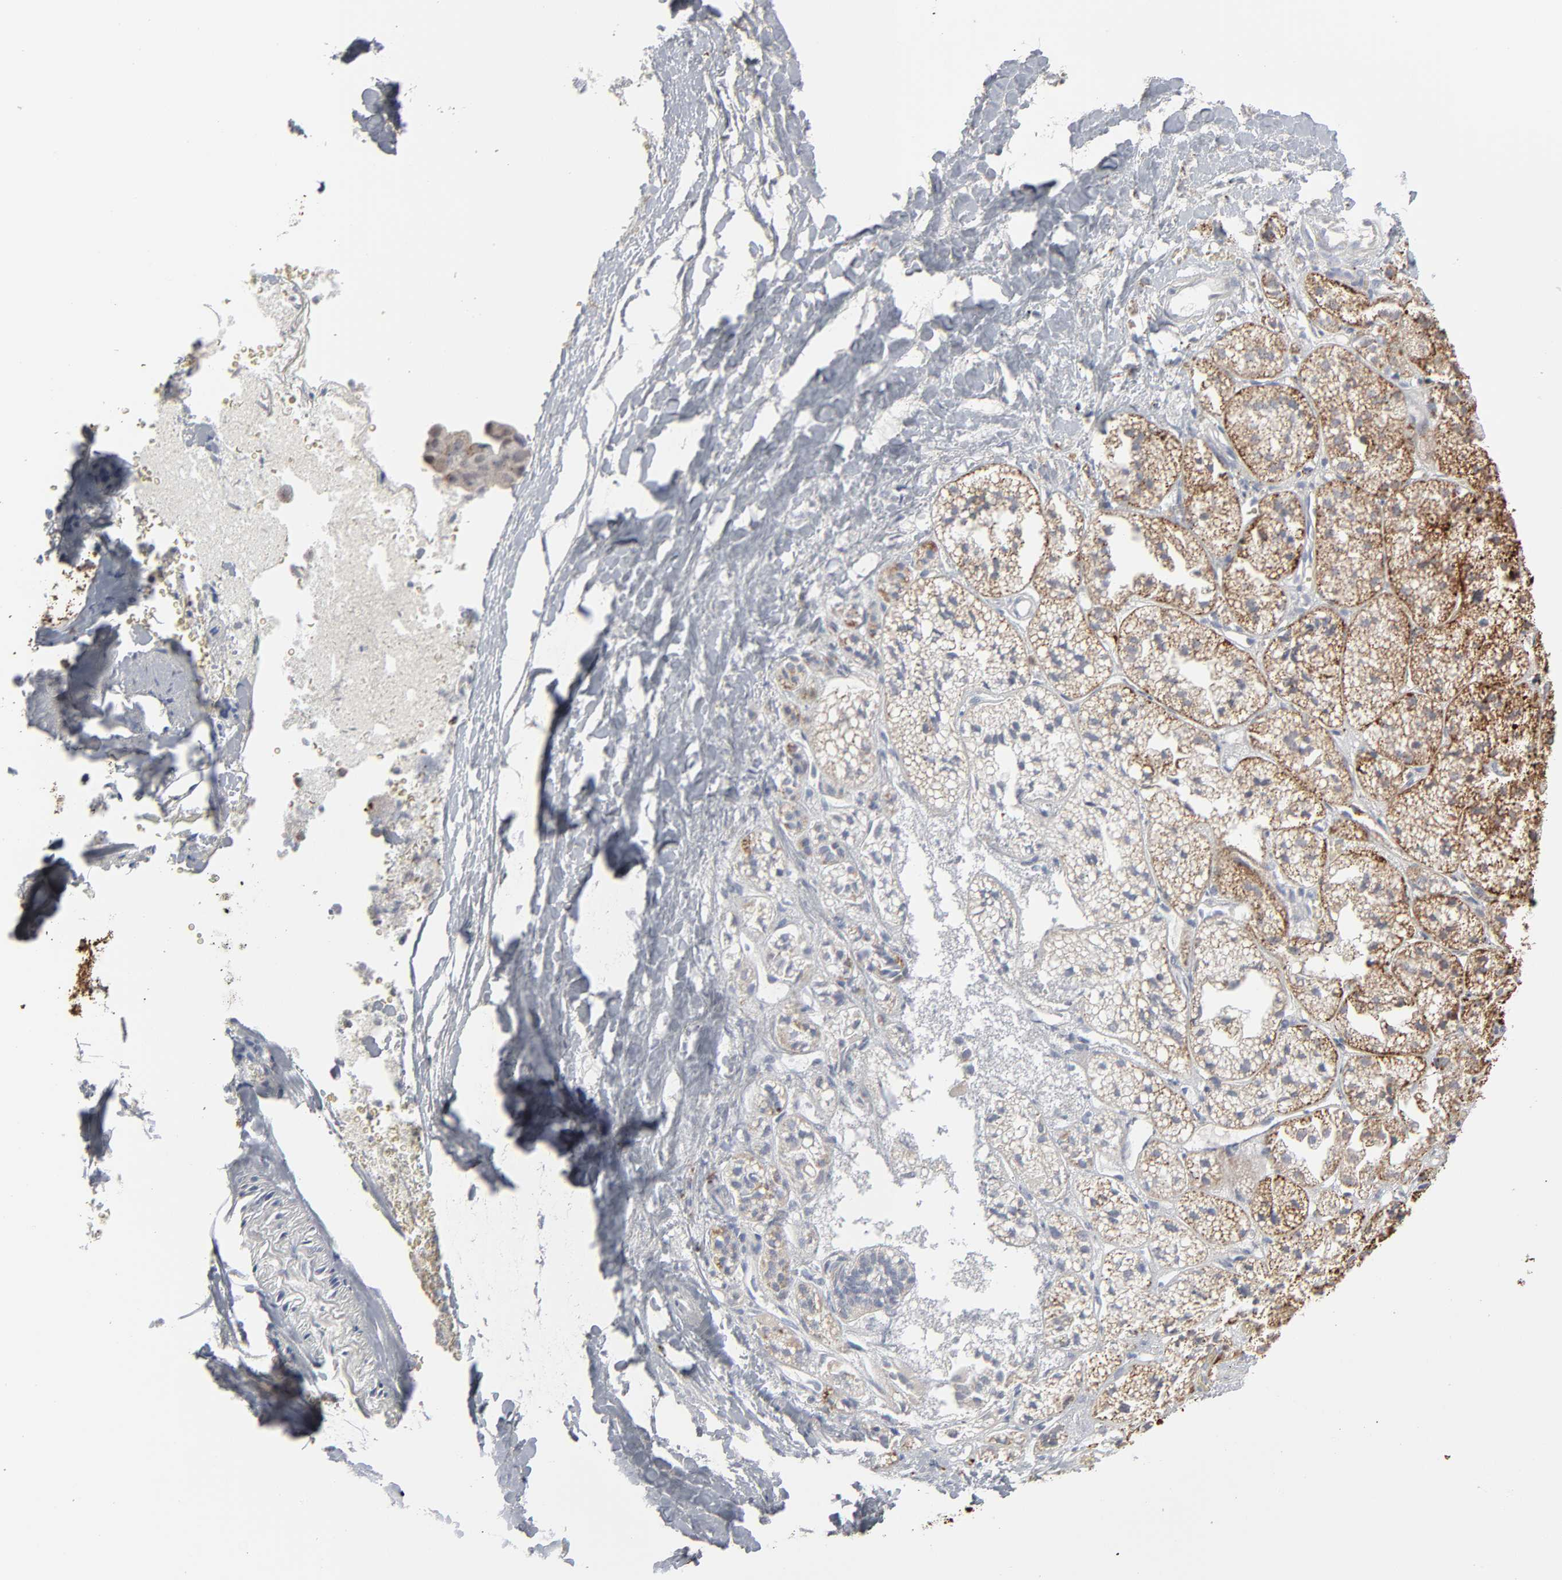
{"staining": {"intensity": "moderate", "quantity": ">75%", "location": "cytoplasmic/membranous"}, "tissue": "adrenal gland", "cell_type": "Glandular cells", "image_type": "normal", "snomed": [{"axis": "morphology", "description": "Normal tissue, NOS"}, {"axis": "topography", "description": "Adrenal gland"}], "caption": "IHC micrograph of unremarkable adrenal gland: human adrenal gland stained using immunohistochemistry exhibits medium levels of moderate protein expression localized specifically in the cytoplasmic/membranous of glandular cells, appearing as a cytoplasmic/membranous brown color.", "gene": "POMT2", "patient": {"sex": "female", "age": 71}}